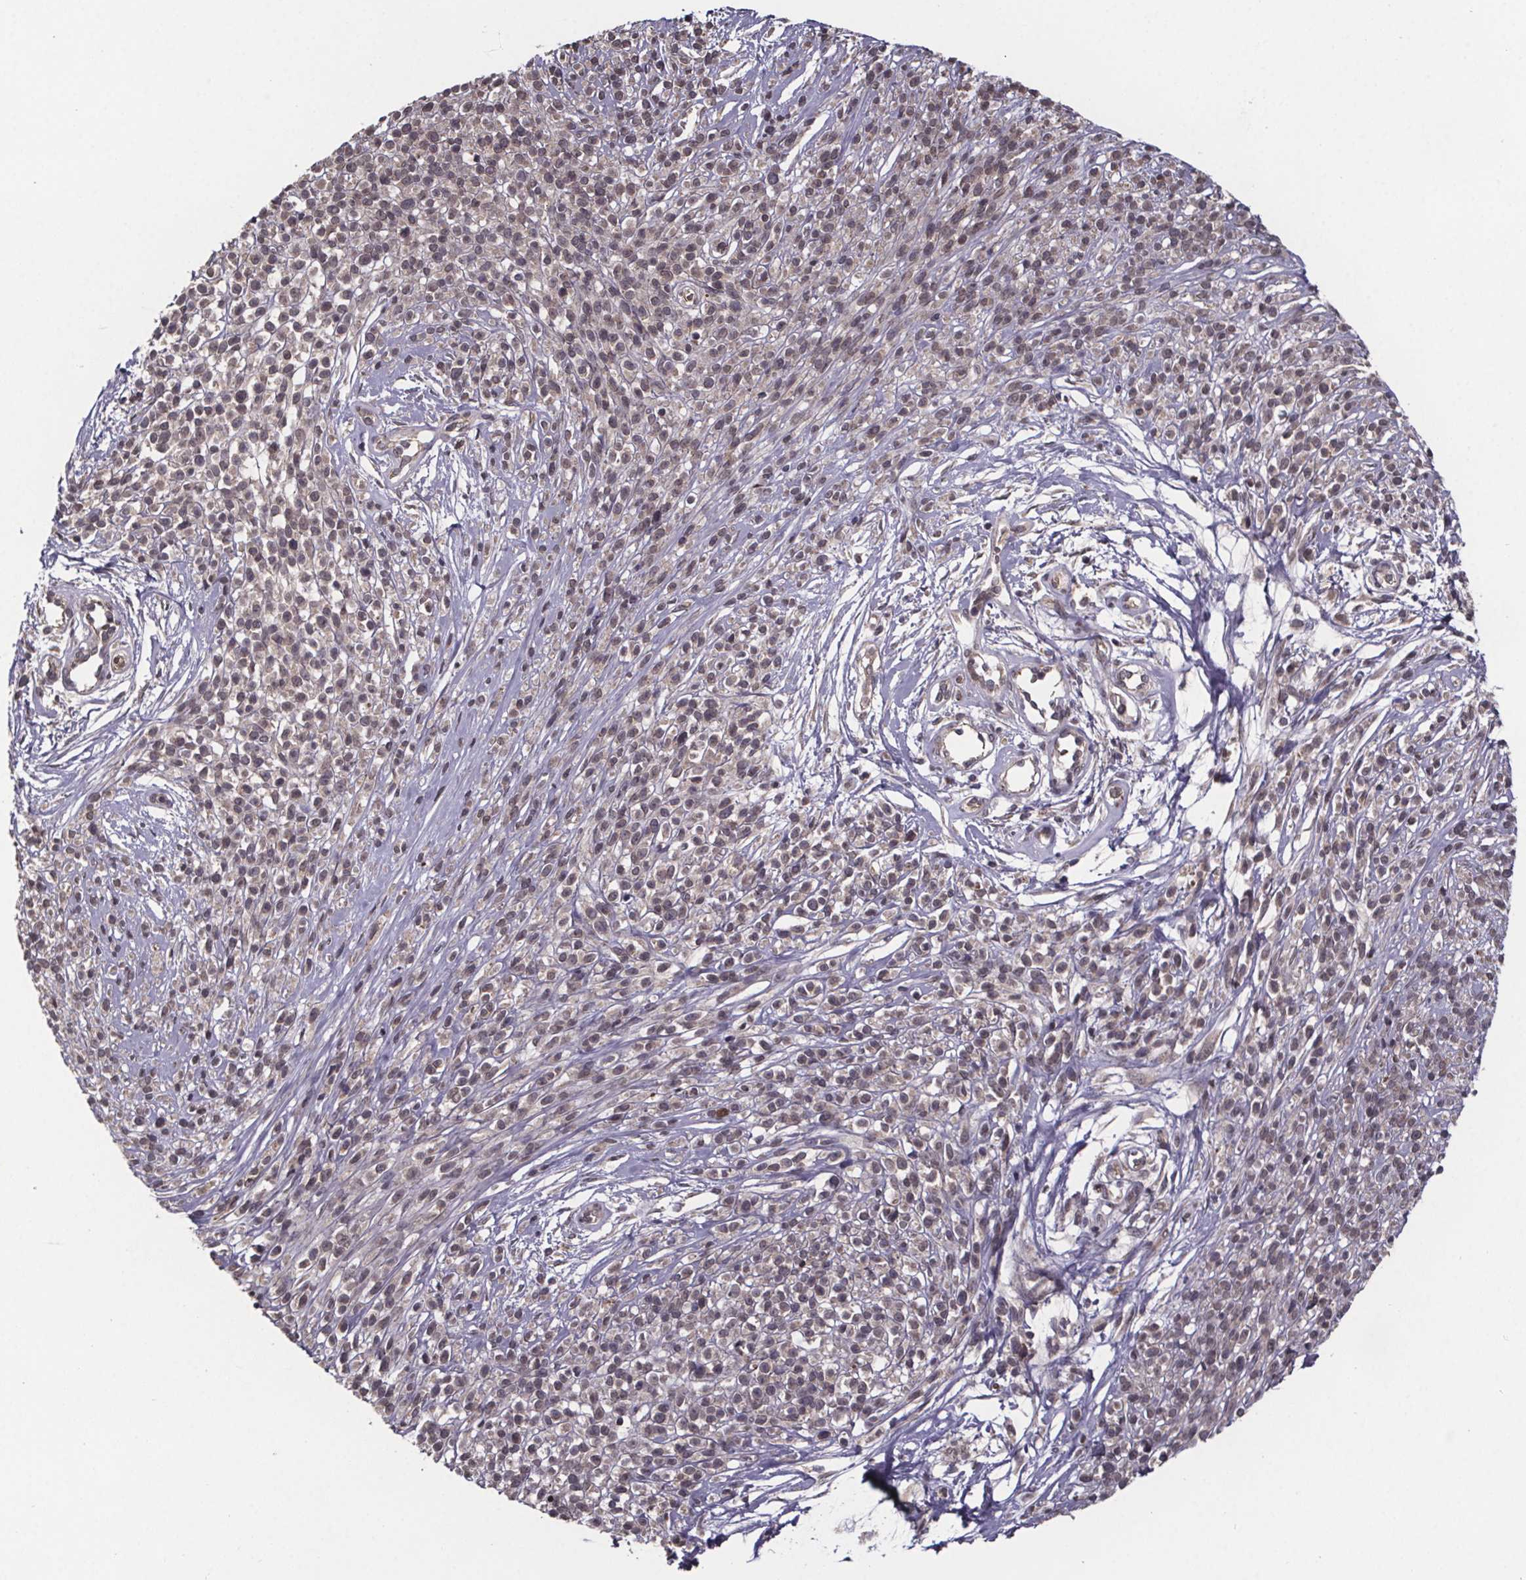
{"staining": {"intensity": "moderate", "quantity": ">75%", "location": "cytoplasmic/membranous,nuclear"}, "tissue": "melanoma", "cell_type": "Tumor cells", "image_type": "cancer", "snomed": [{"axis": "morphology", "description": "Malignant melanoma, NOS"}, {"axis": "topography", "description": "Skin"}, {"axis": "topography", "description": "Skin of trunk"}], "caption": "Brown immunohistochemical staining in human melanoma displays moderate cytoplasmic/membranous and nuclear staining in about >75% of tumor cells. Nuclei are stained in blue.", "gene": "SAT1", "patient": {"sex": "male", "age": 74}}